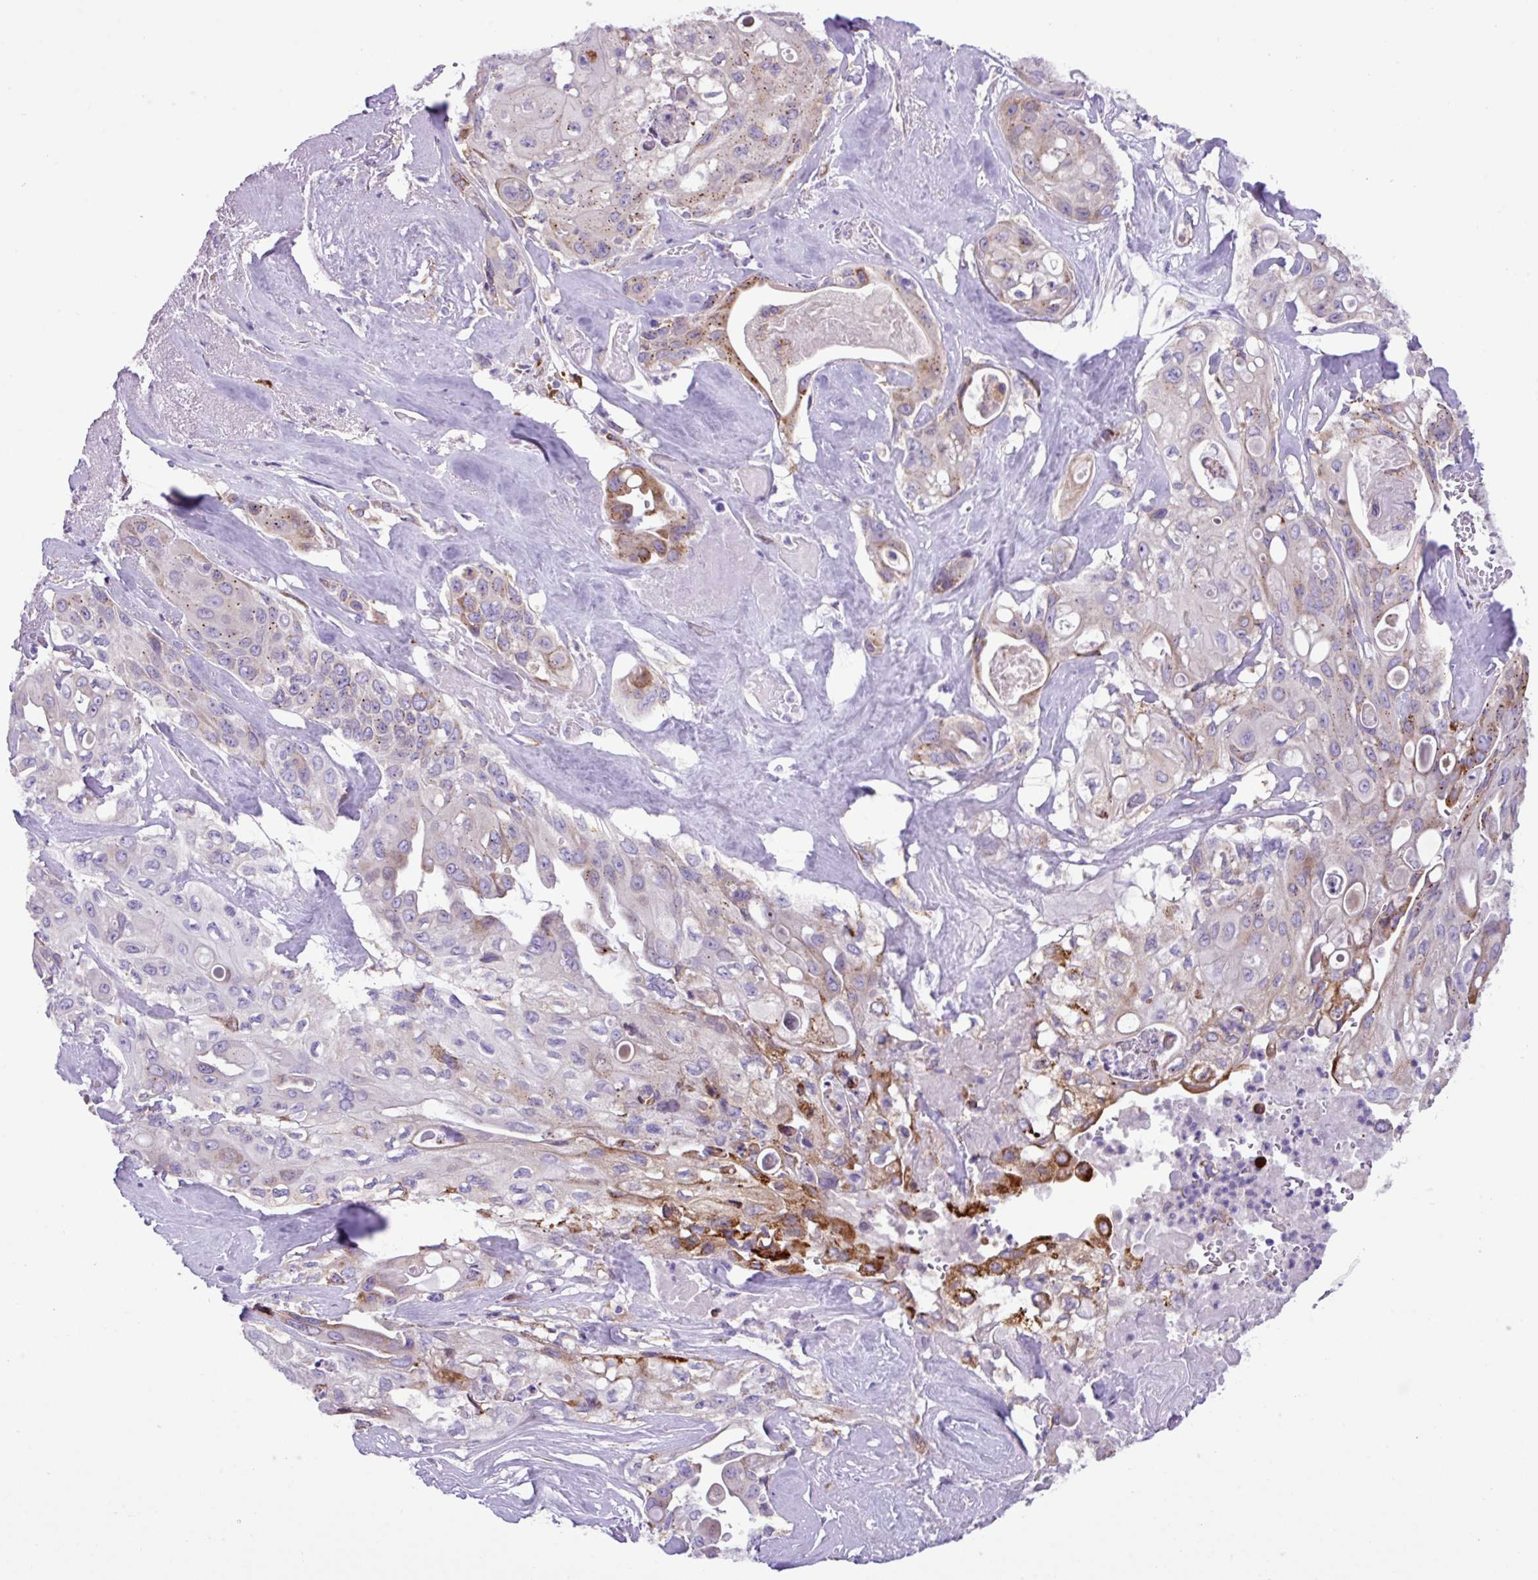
{"staining": {"intensity": "strong", "quantity": "<25%", "location": "cytoplasmic/membranous"}, "tissue": "cervical cancer", "cell_type": "Tumor cells", "image_type": "cancer", "snomed": [{"axis": "morphology", "description": "Squamous cell carcinoma, NOS"}, {"axis": "topography", "description": "Cervix"}], "caption": "A medium amount of strong cytoplasmic/membranous positivity is present in about <25% of tumor cells in cervical squamous cell carcinoma tissue.", "gene": "RGS21", "patient": {"sex": "female", "age": 67}}